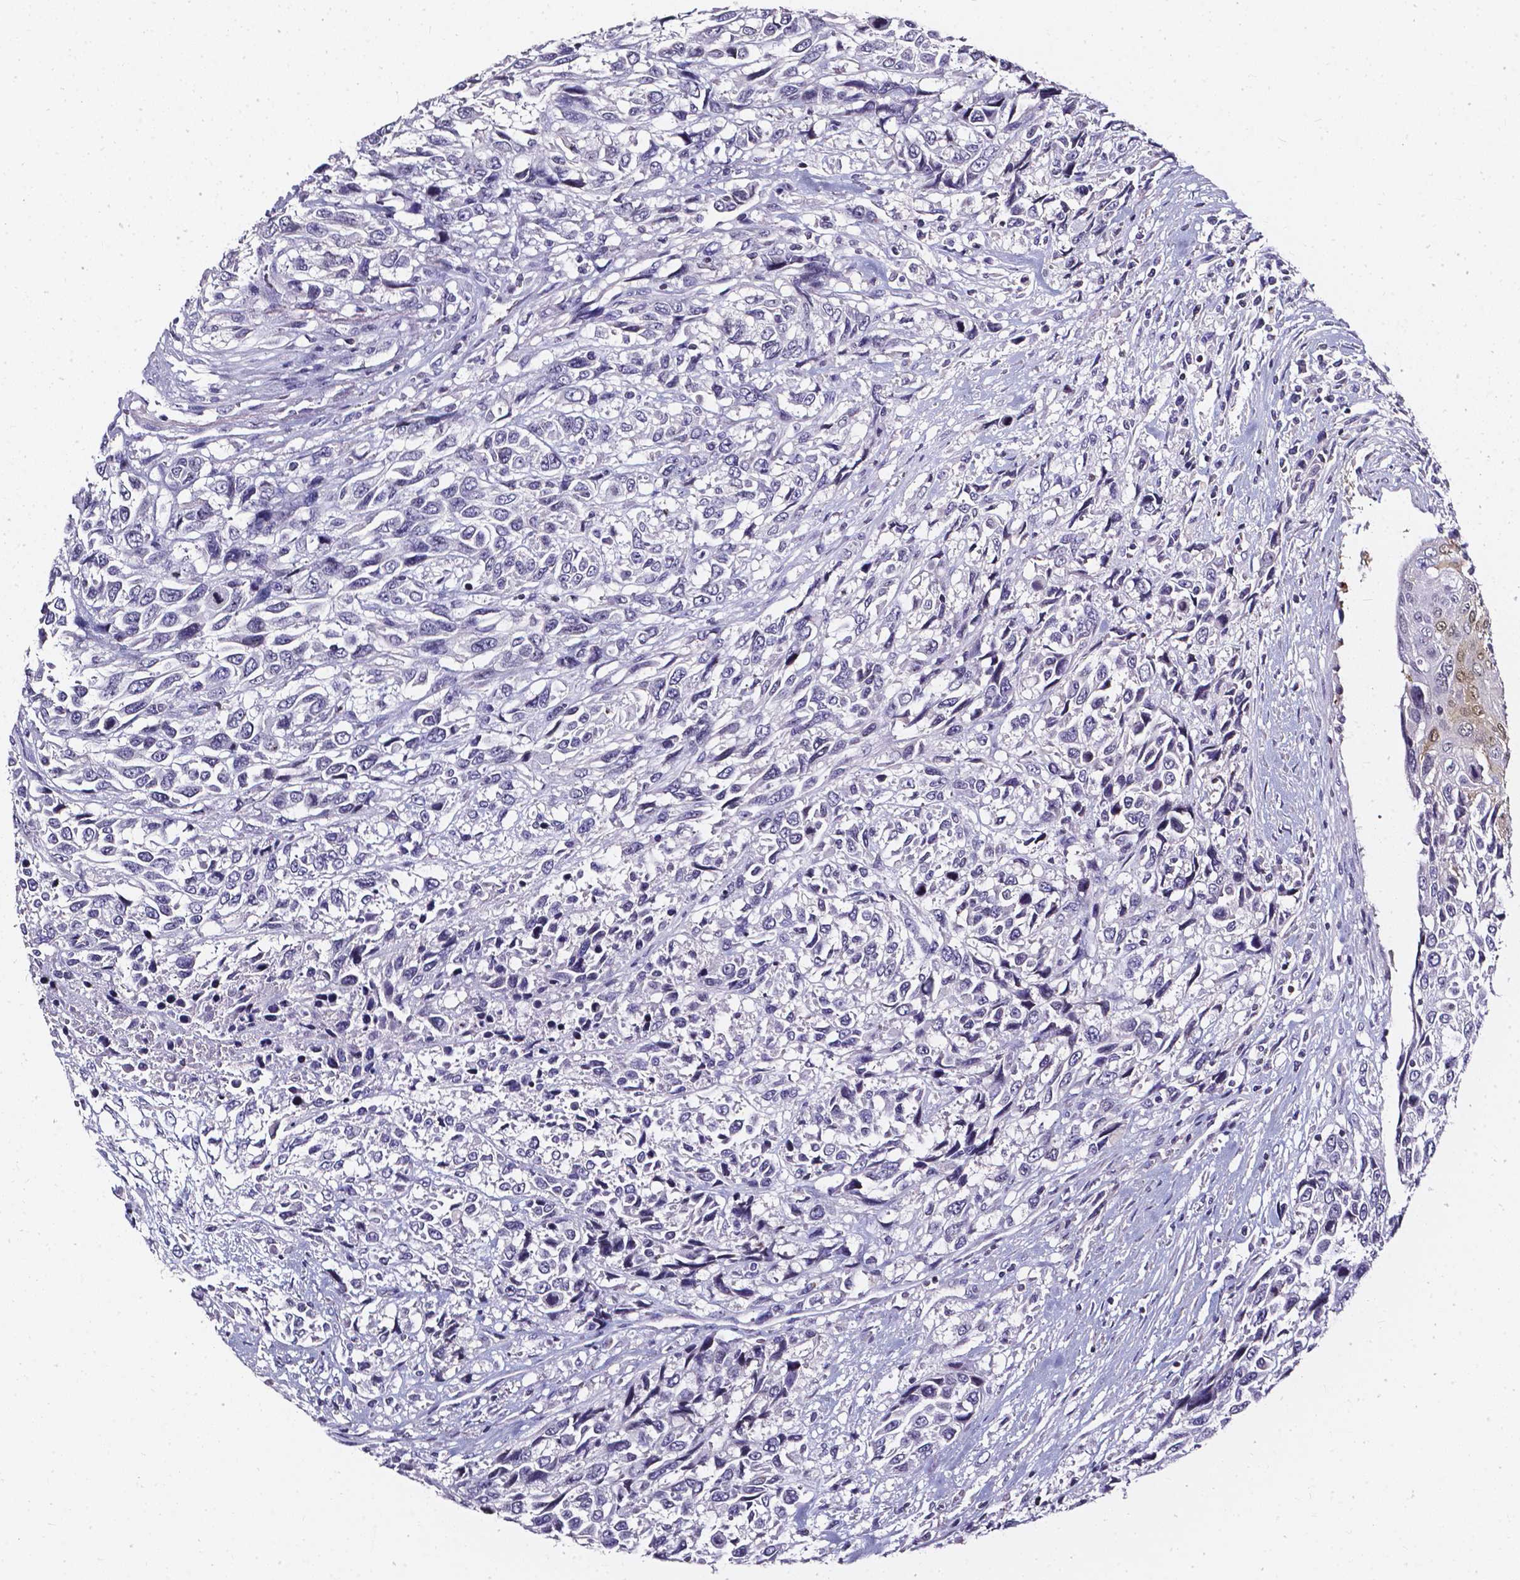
{"staining": {"intensity": "negative", "quantity": "none", "location": "none"}, "tissue": "urothelial cancer", "cell_type": "Tumor cells", "image_type": "cancer", "snomed": [{"axis": "morphology", "description": "Urothelial carcinoma, High grade"}, {"axis": "topography", "description": "Urinary bladder"}], "caption": "Tumor cells are negative for brown protein staining in high-grade urothelial carcinoma.", "gene": "AKR1B10", "patient": {"sex": "female", "age": 70}}